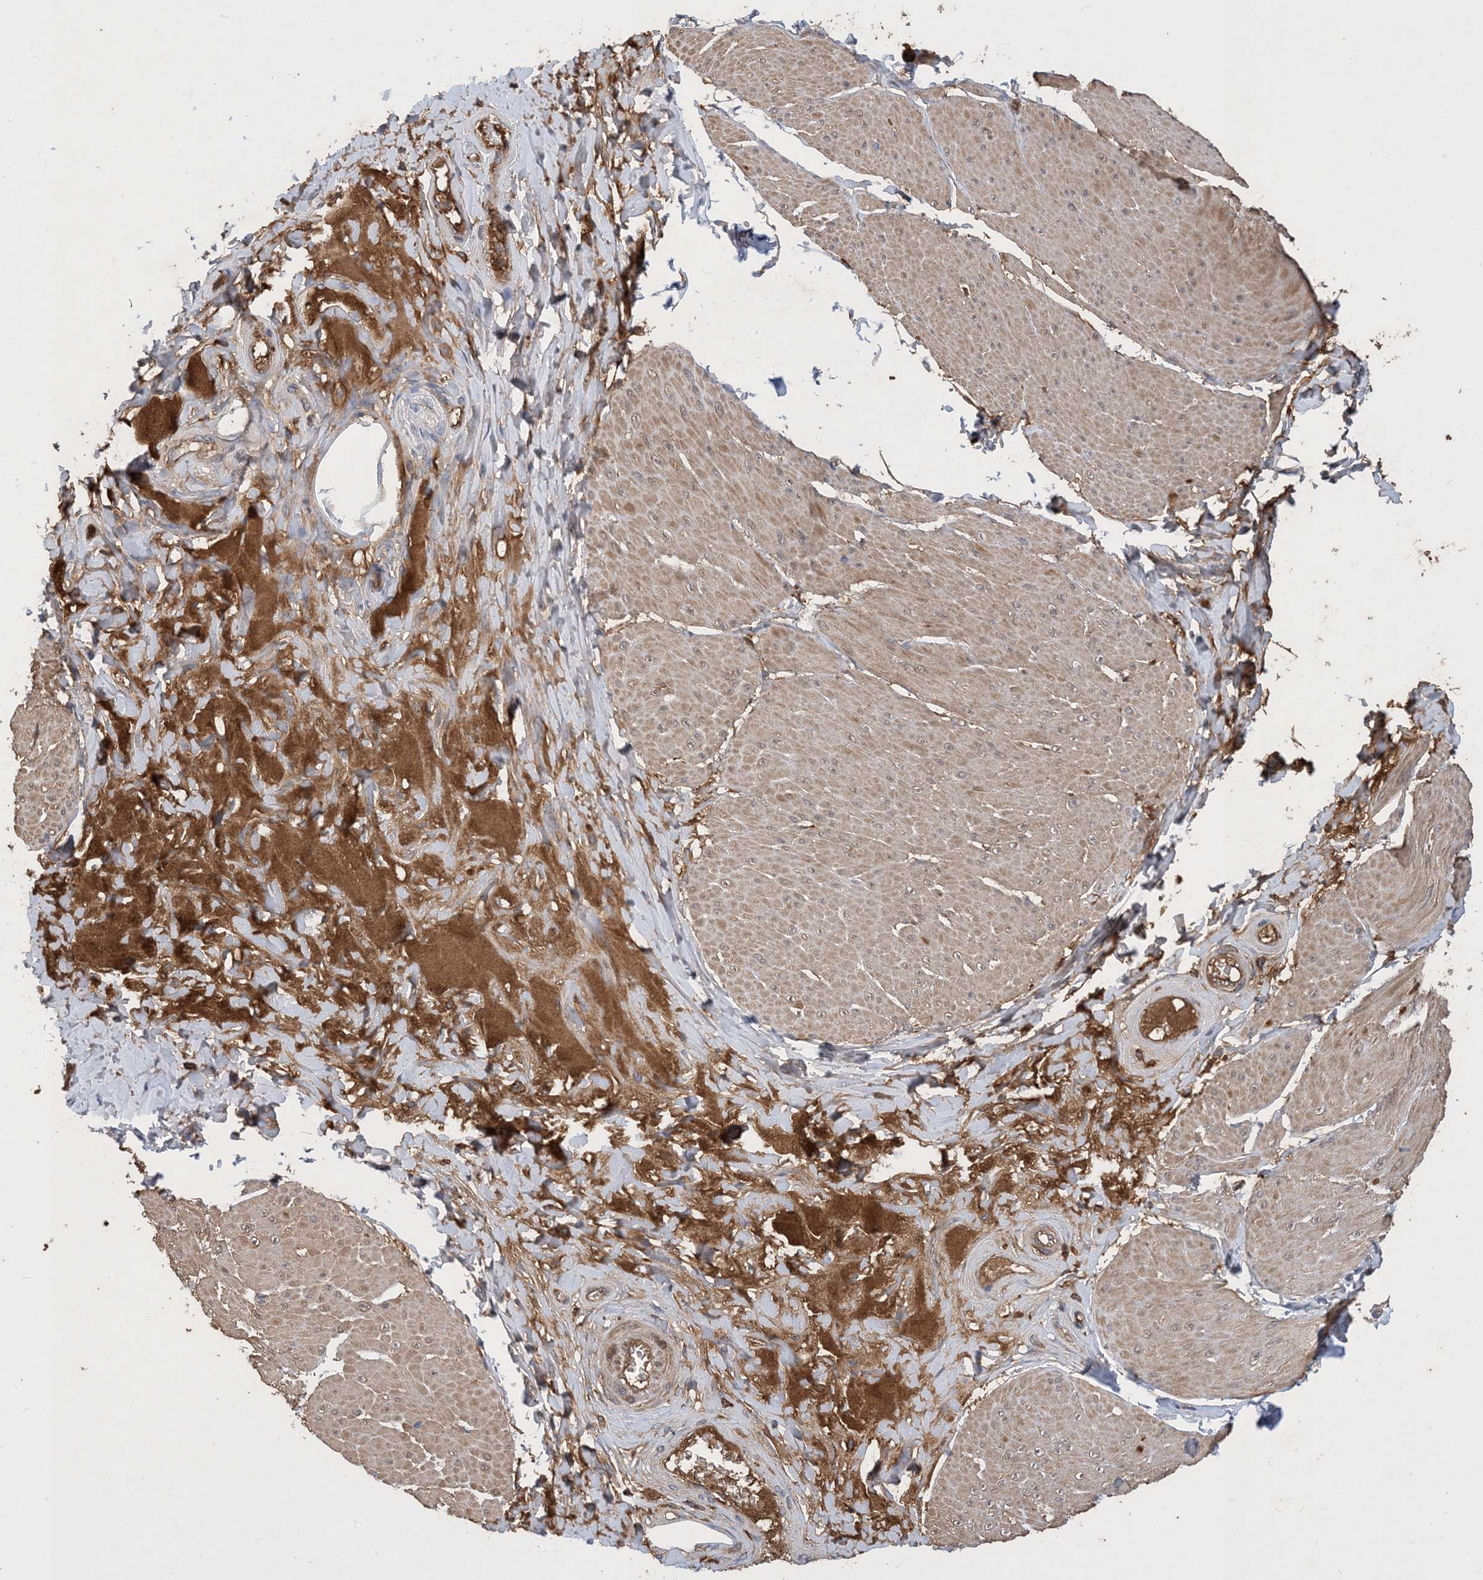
{"staining": {"intensity": "weak", "quantity": ">75%", "location": "cytoplasmic/membranous"}, "tissue": "smooth muscle", "cell_type": "Smooth muscle cells", "image_type": "normal", "snomed": [{"axis": "morphology", "description": "Urothelial carcinoma, High grade"}, {"axis": "topography", "description": "Urinary bladder"}], "caption": "Weak cytoplasmic/membranous expression is seen in approximately >75% of smooth muscle cells in normal smooth muscle. (DAB IHC, brown staining for protein, blue staining for nuclei).", "gene": "STK19", "patient": {"sex": "male", "age": 46}}